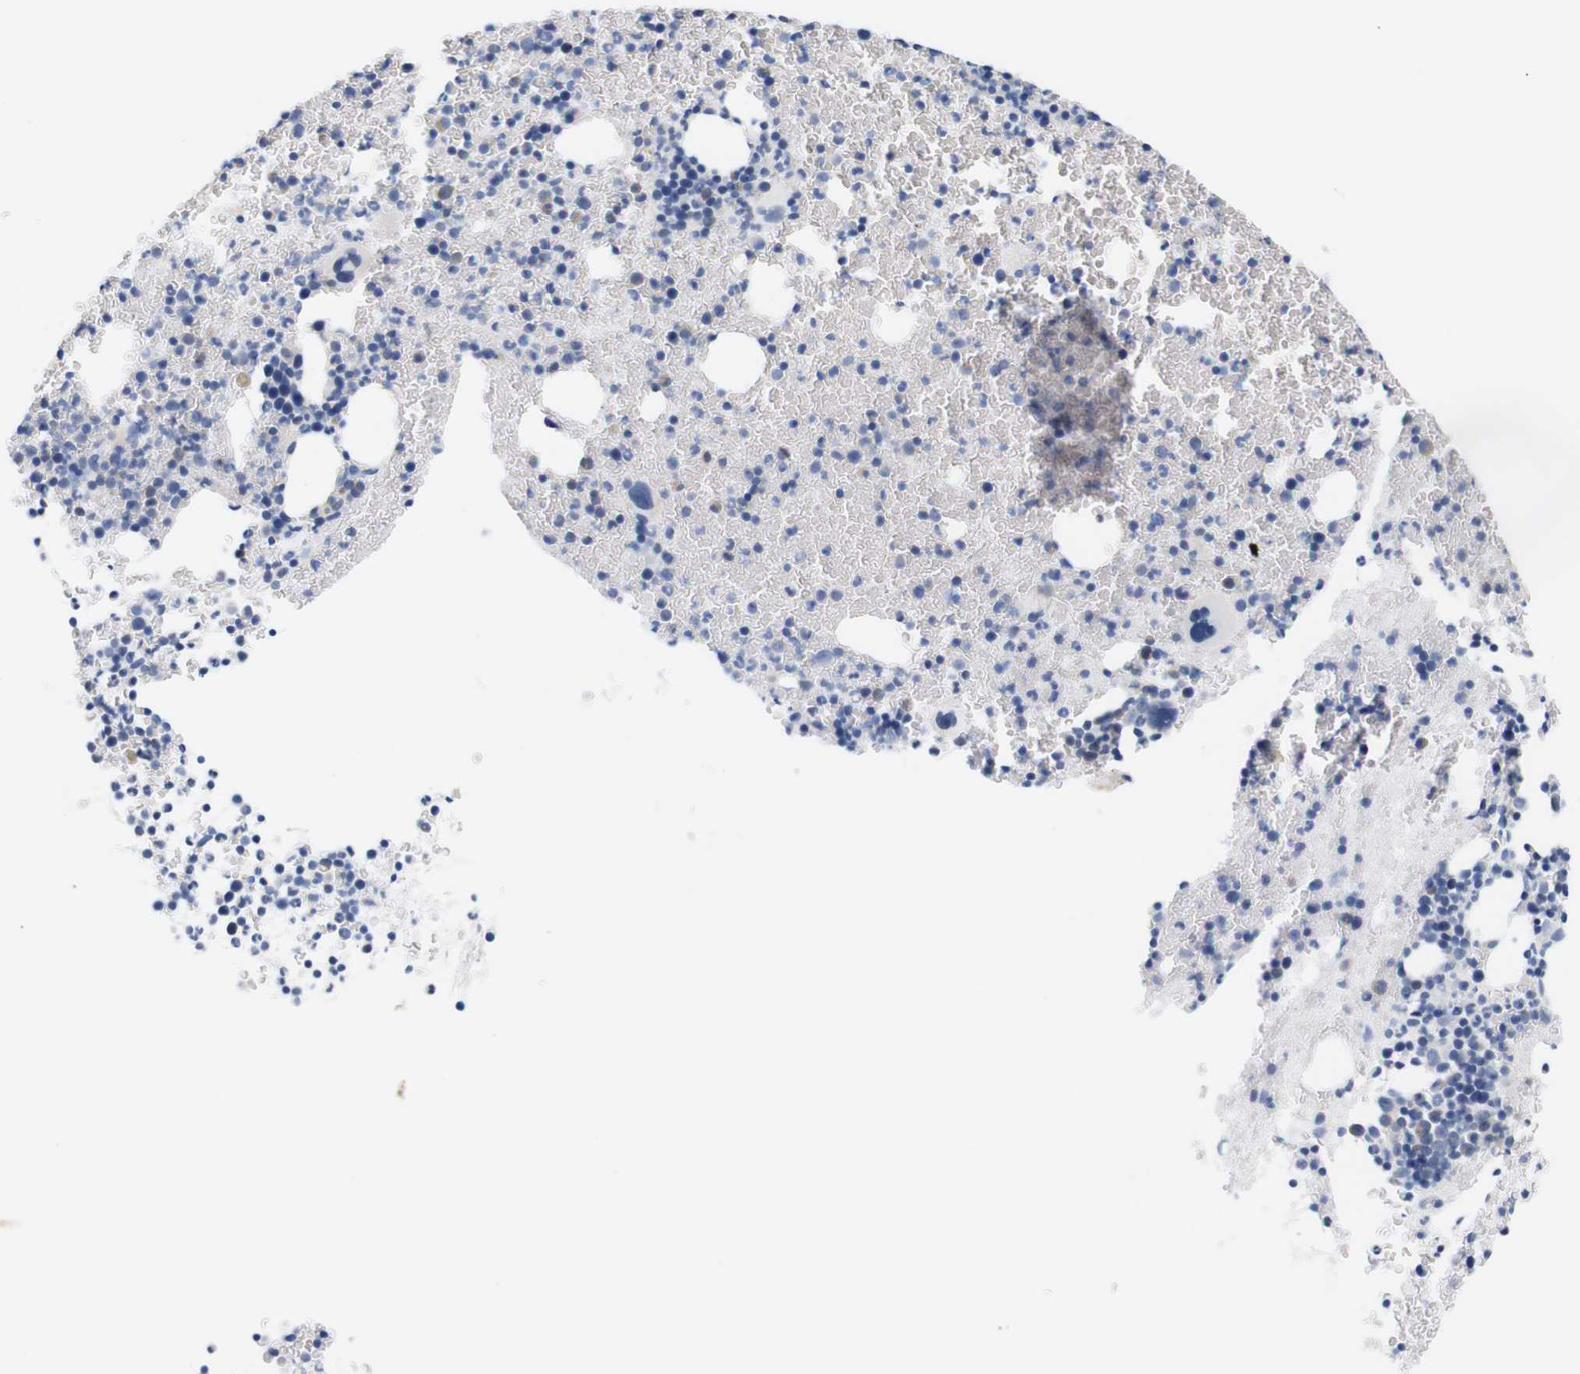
{"staining": {"intensity": "negative", "quantity": "none", "location": "none"}, "tissue": "bone marrow", "cell_type": "Hematopoietic cells", "image_type": "normal", "snomed": [{"axis": "morphology", "description": "Normal tissue, NOS"}, {"axis": "morphology", "description": "Inflammation, NOS"}, {"axis": "topography", "description": "Bone marrow"}], "caption": "This photomicrograph is of benign bone marrow stained with immunohistochemistry to label a protein in brown with the nuclei are counter-stained blue. There is no staining in hematopoietic cells.", "gene": "STMN3", "patient": {"sex": "female", "age": 17}}